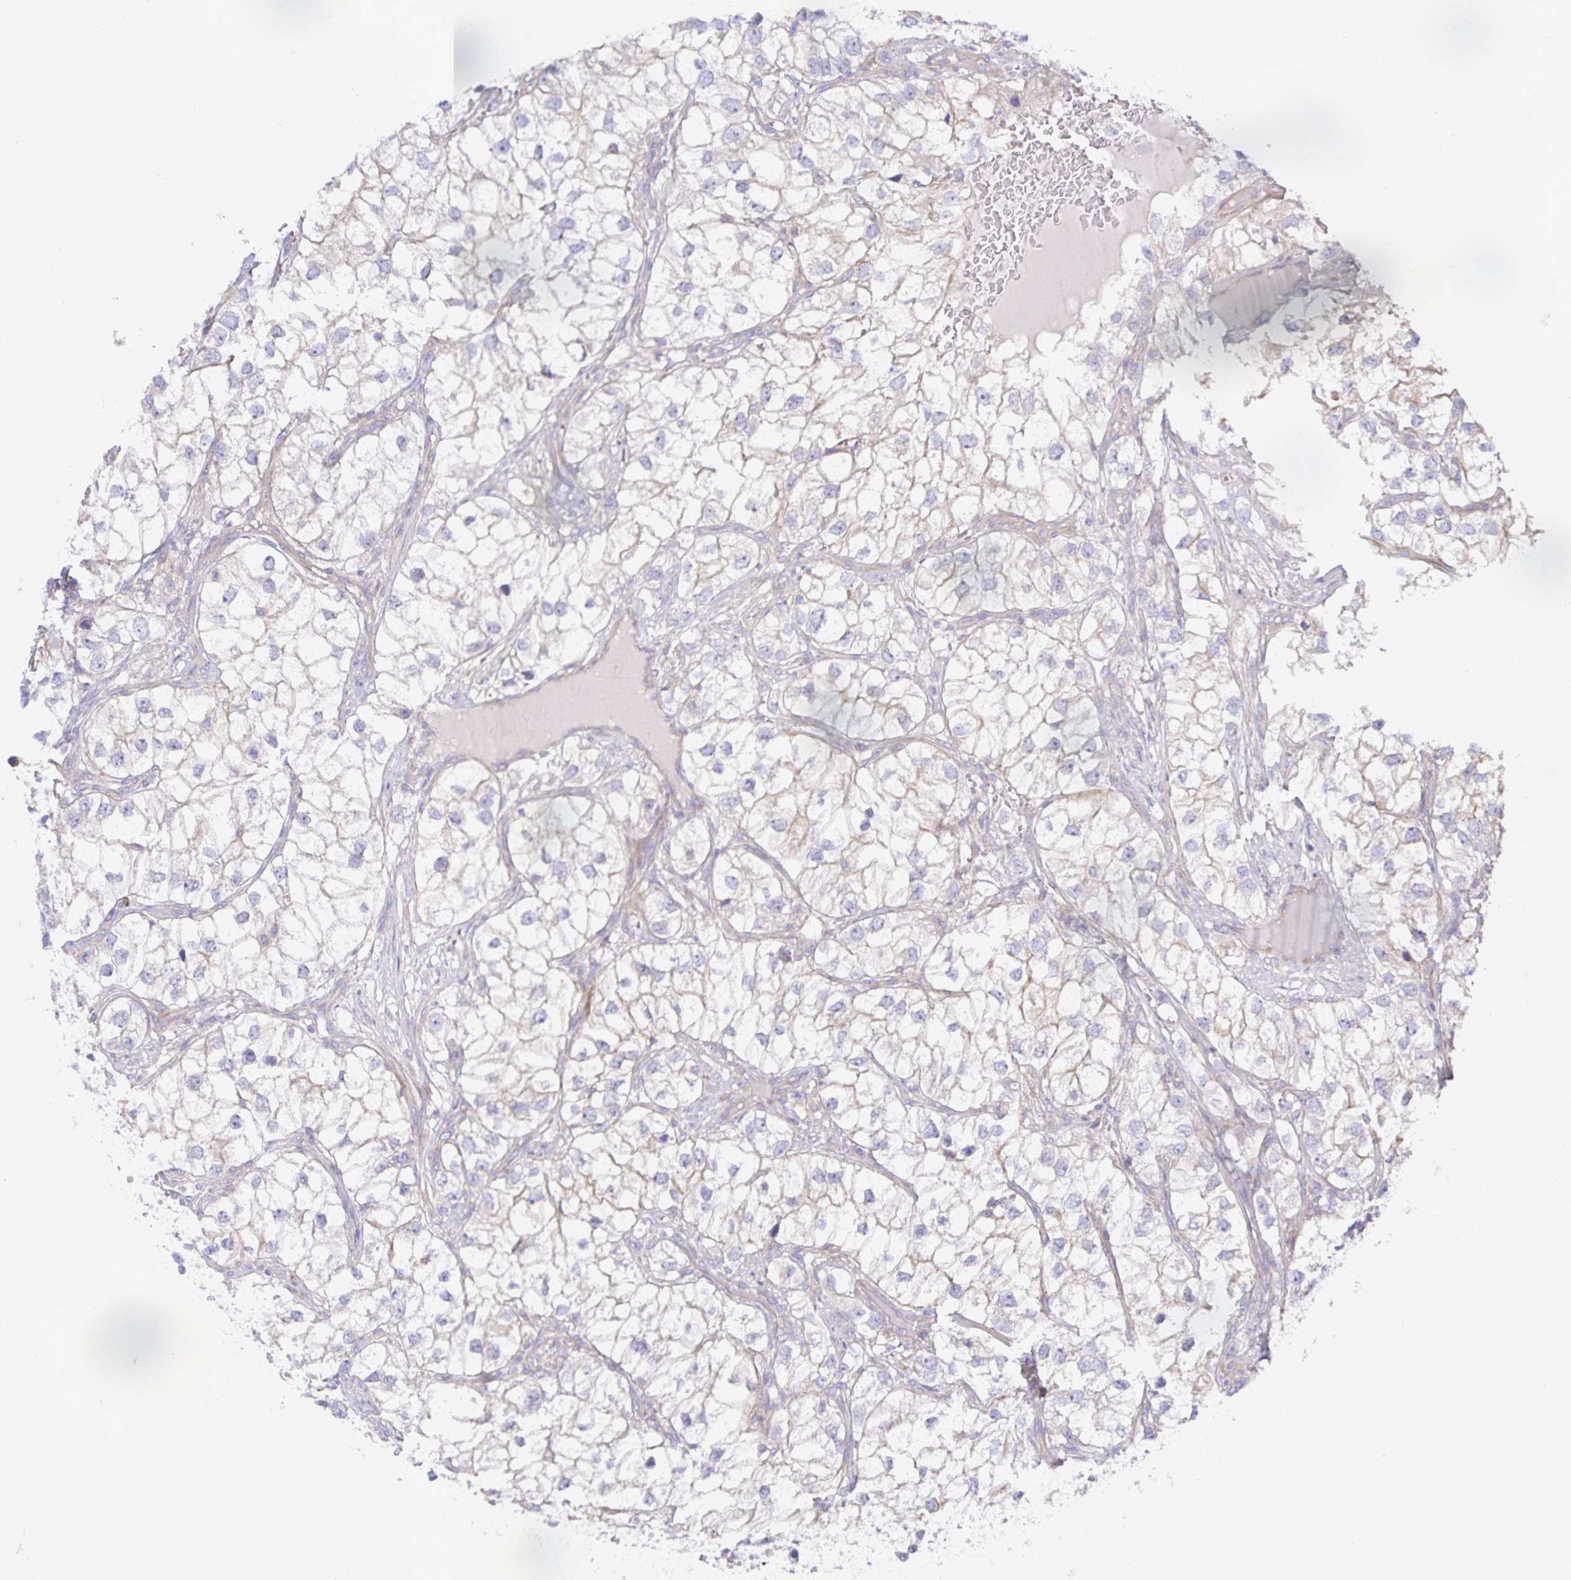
{"staining": {"intensity": "negative", "quantity": "none", "location": "none"}, "tissue": "renal cancer", "cell_type": "Tumor cells", "image_type": "cancer", "snomed": [{"axis": "morphology", "description": "Adenocarcinoma, NOS"}, {"axis": "topography", "description": "Kidney"}], "caption": "High magnification brightfield microscopy of renal adenocarcinoma stained with DAB (brown) and counterstained with hematoxylin (blue): tumor cells show no significant expression. The staining was performed using DAB to visualize the protein expression in brown, while the nuclei were stained in blue with hematoxylin (Magnification: 20x).", "gene": "METTL22", "patient": {"sex": "male", "age": 59}}